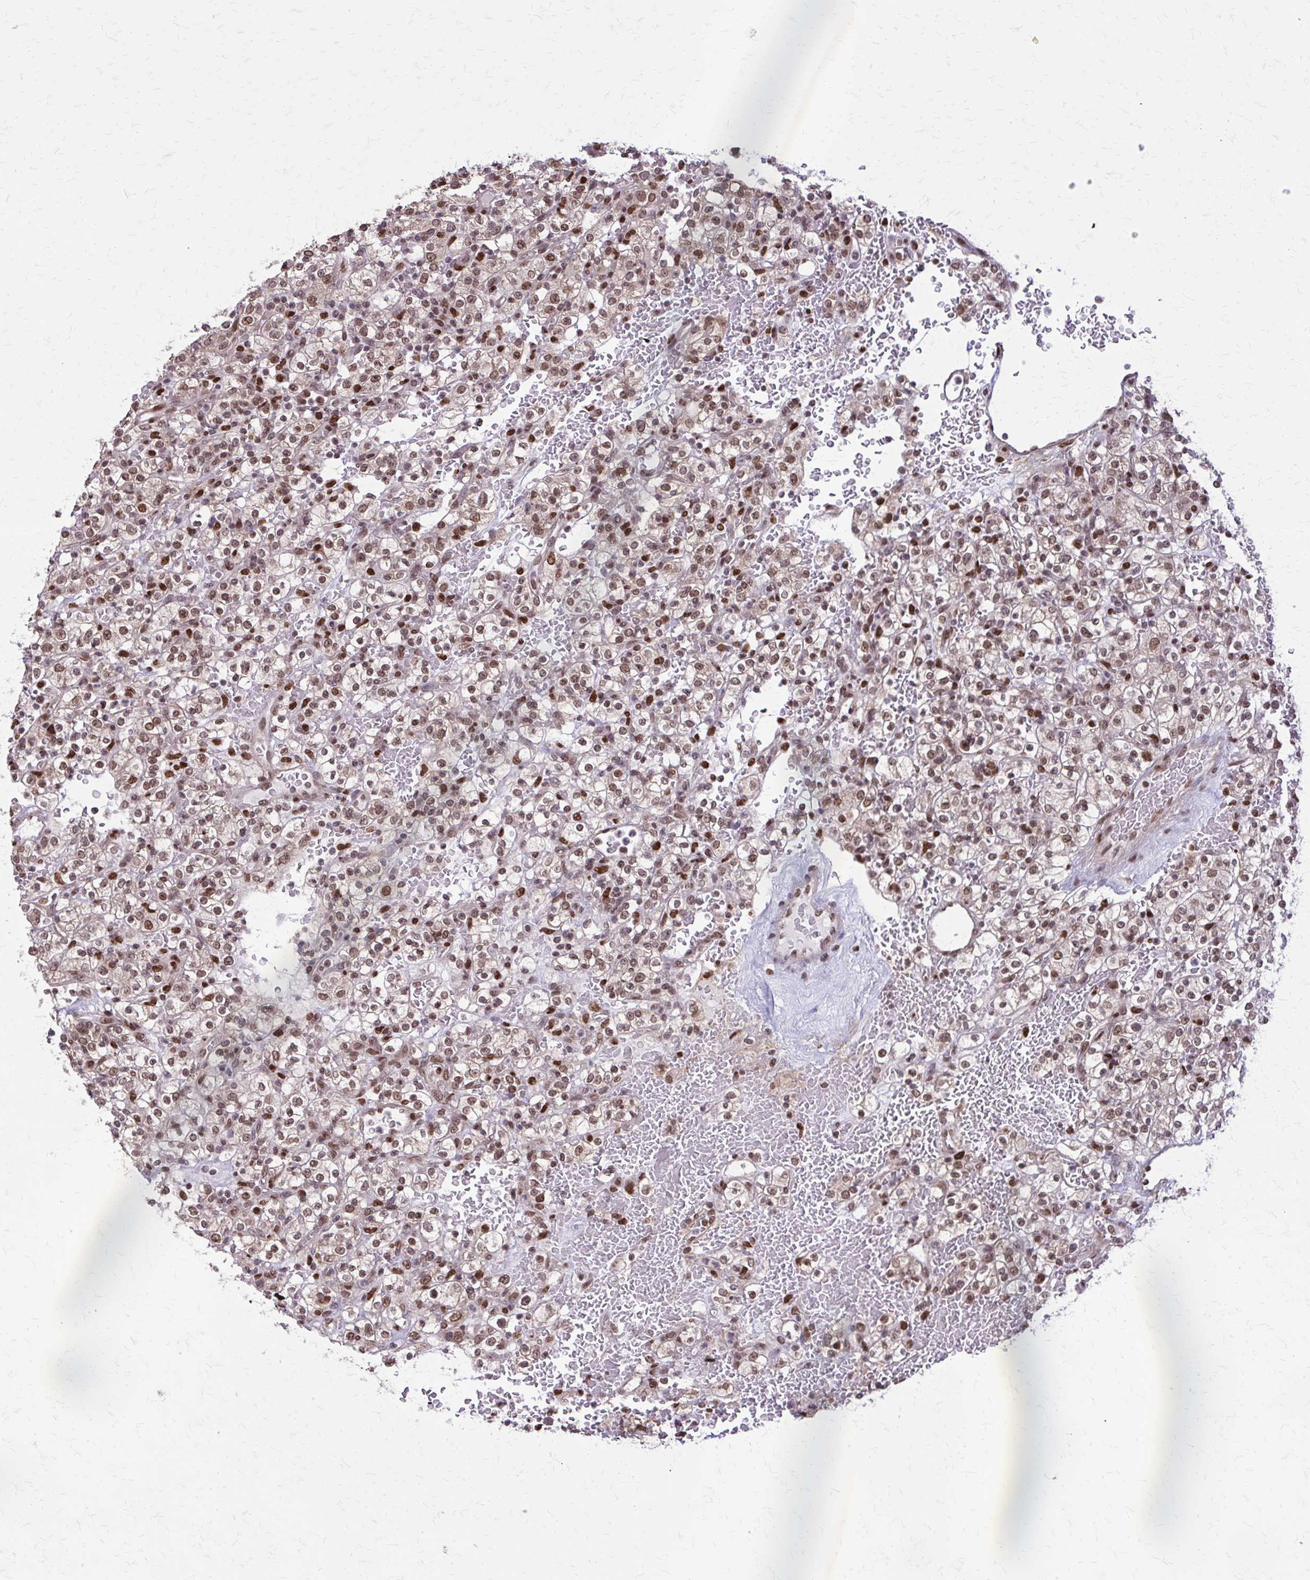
{"staining": {"intensity": "moderate", "quantity": ">75%", "location": "nuclear"}, "tissue": "renal cancer", "cell_type": "Tumor cells", "image_type": "cancer", "snomed": [{"axis": "morphology", "description": "Normal tissue, NOS"}, {"axis": "morphology", "description": "Adenocarcinoma, NOS"}, {"axis": "topography", "description": "Kidney"}], "caption": "Human renal cancer stained with a protein marker shows moderate staining in tumor cells.", "gene": "TTF1", "patient": {"sex": "female", "age": 72}}